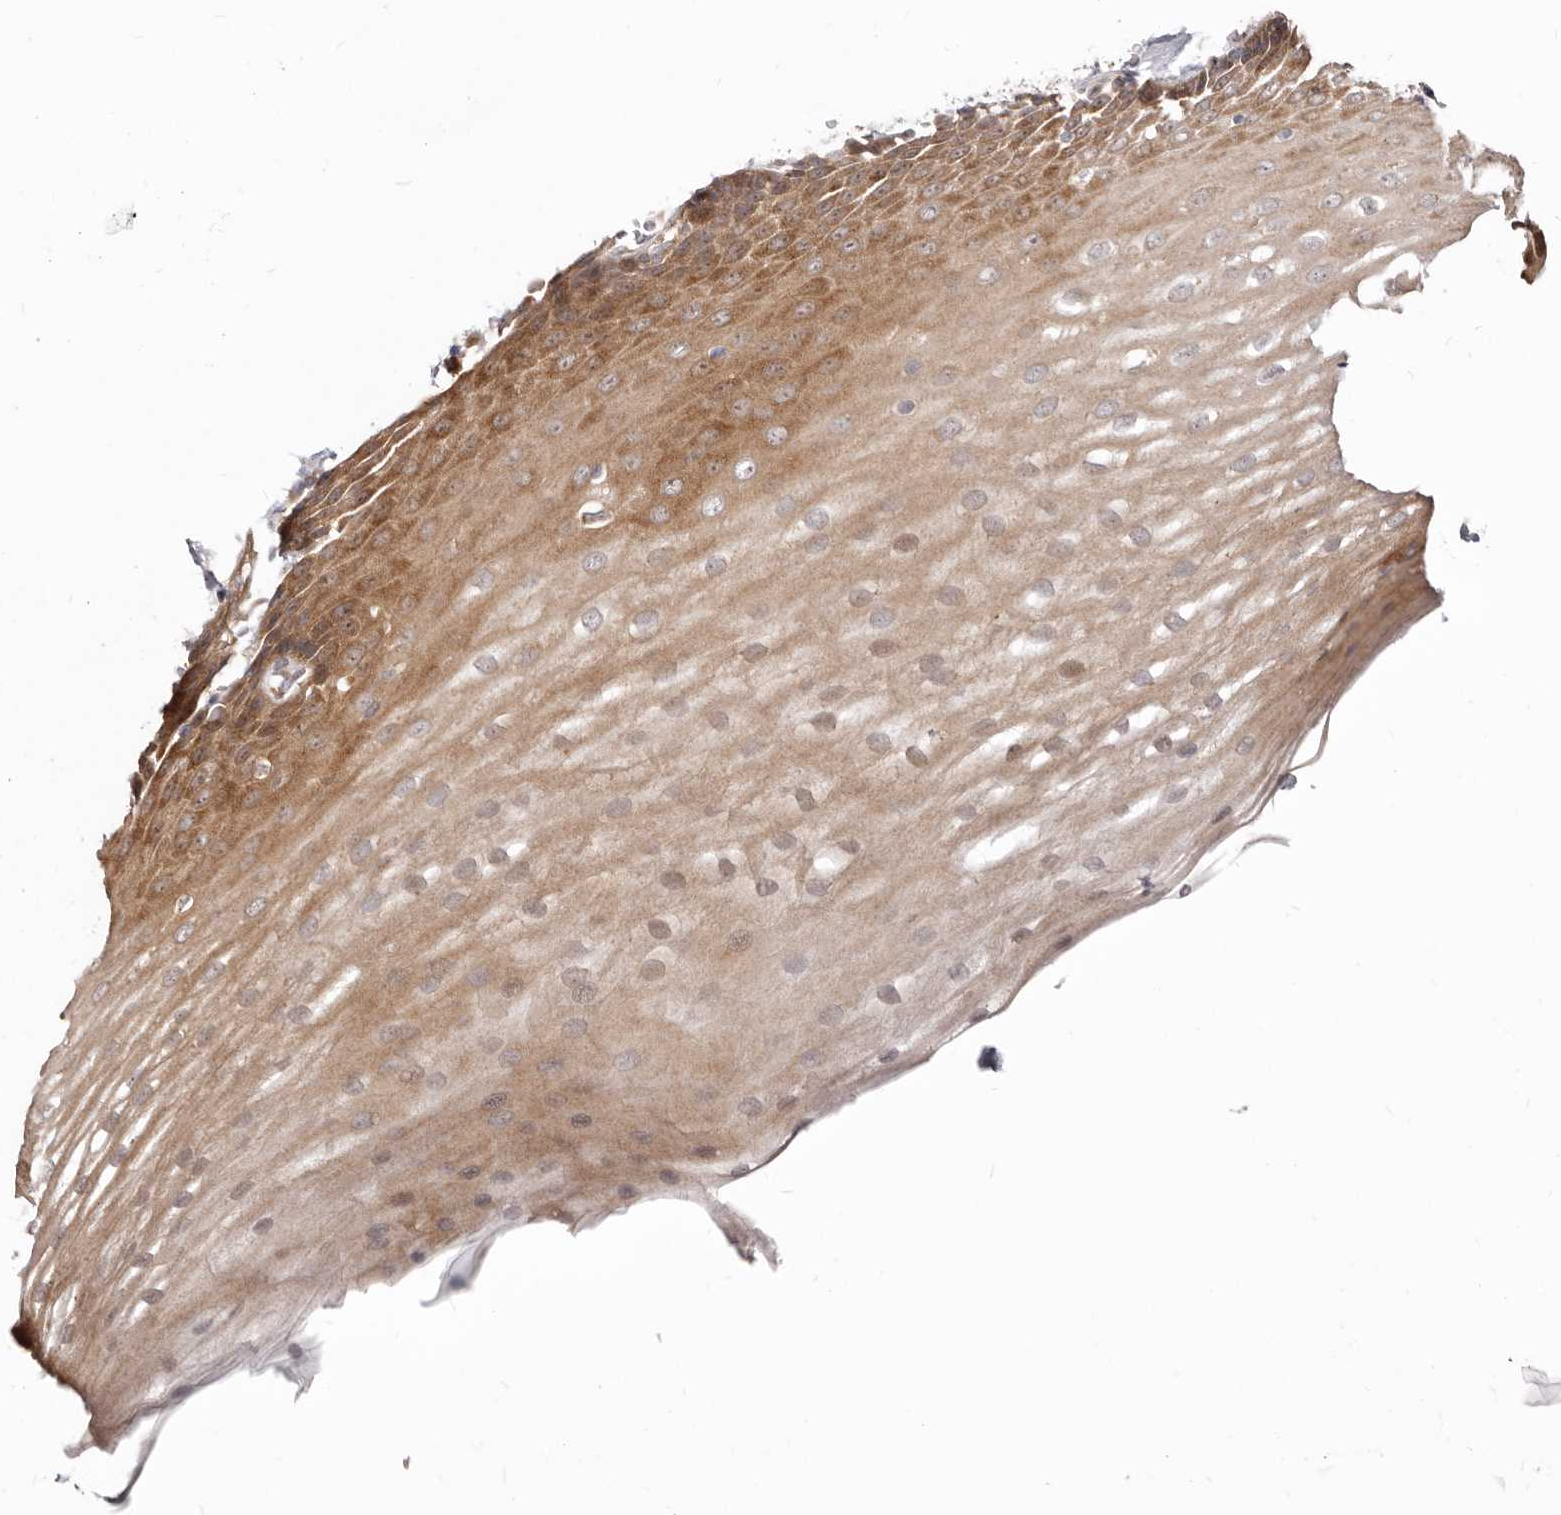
{"staining": {"intensity": "moderate", "quantity": "25%-75%", "location": "cytoplasmic/membranous,nuclear"}, "tissue": "esophagus", "cell_type": "Squamous epithelial cells", "image_type": "normal", "snomed": [{"axis": "morphology", "description": "Normal tissue, NOS"}, {"axis": "topography", "description": "Esophagus"}], "caption": "A brown stain labels moderate cytoplasmic/membranous,nuclear staining of a protein in squamous epithelial cells of normal esophagus.", "gene": "GPATCH4", "patient": {"sex": "male", "age": 62}}